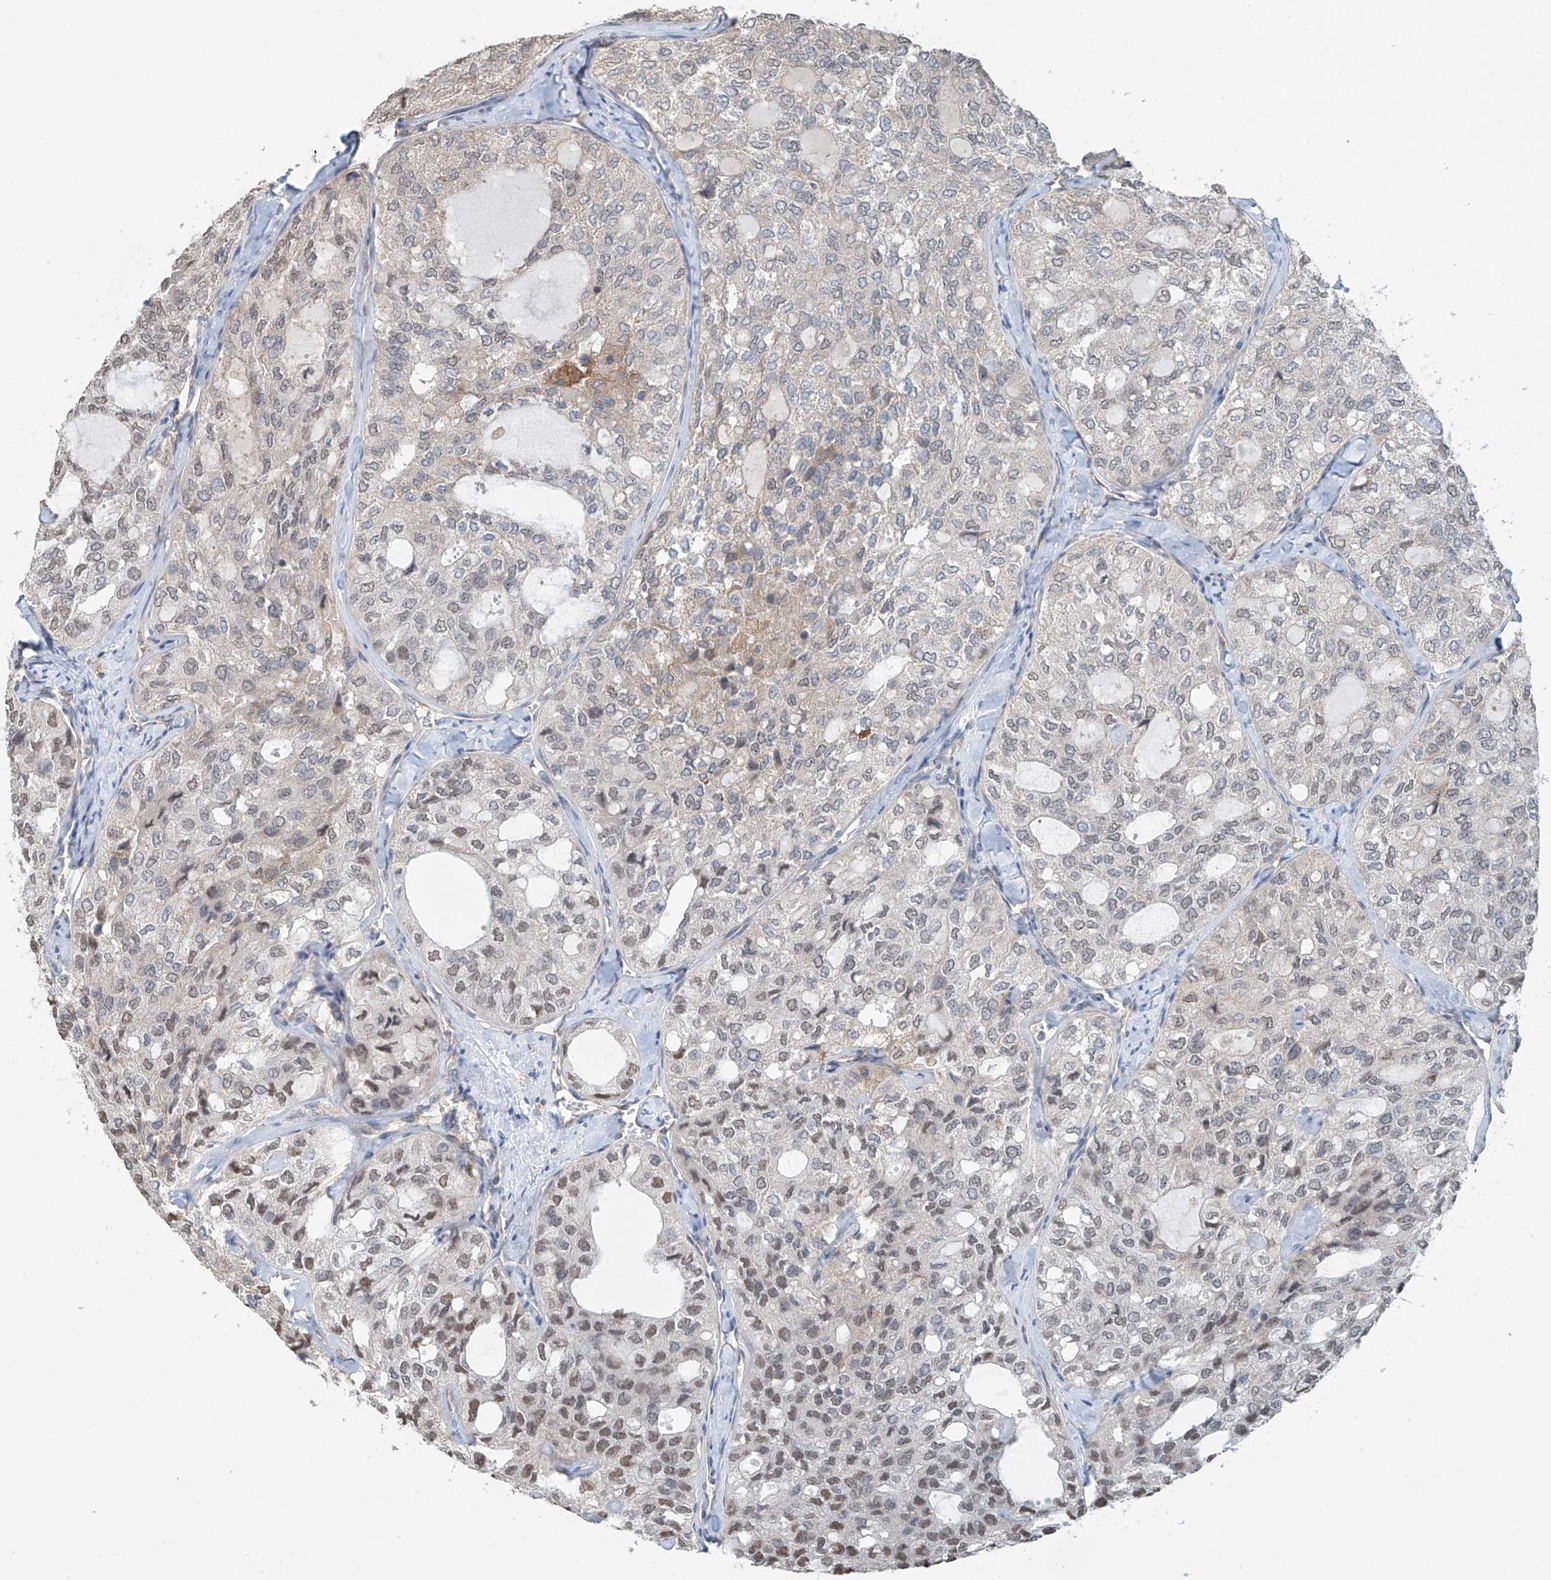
{"staining": {"intensity": "moderate", "quantity": "<25%", "location": "nuclear"}, "tissue": "thyroid cancer", "cell_type": "Tumor cells", "image_type": "cancer", "snomed": [{"axis": "morphology", "description": "Follicular adenoma carcinoma, NOS"}, {"axis": "topography", "description": "Thyroid gland"}], "caption": "Immunohistochemical staining of human thyroid cancer (follicular adenoma carcinoma) demonstrates moderate nuclear protein staining in approximately <25% of tumor cells. Immunohistochemistry (ihc) stains the protein in brown and the nuclei are stained blue.", "gene": "KCNK10", "patient": {"sex": "male", "age": 75}}